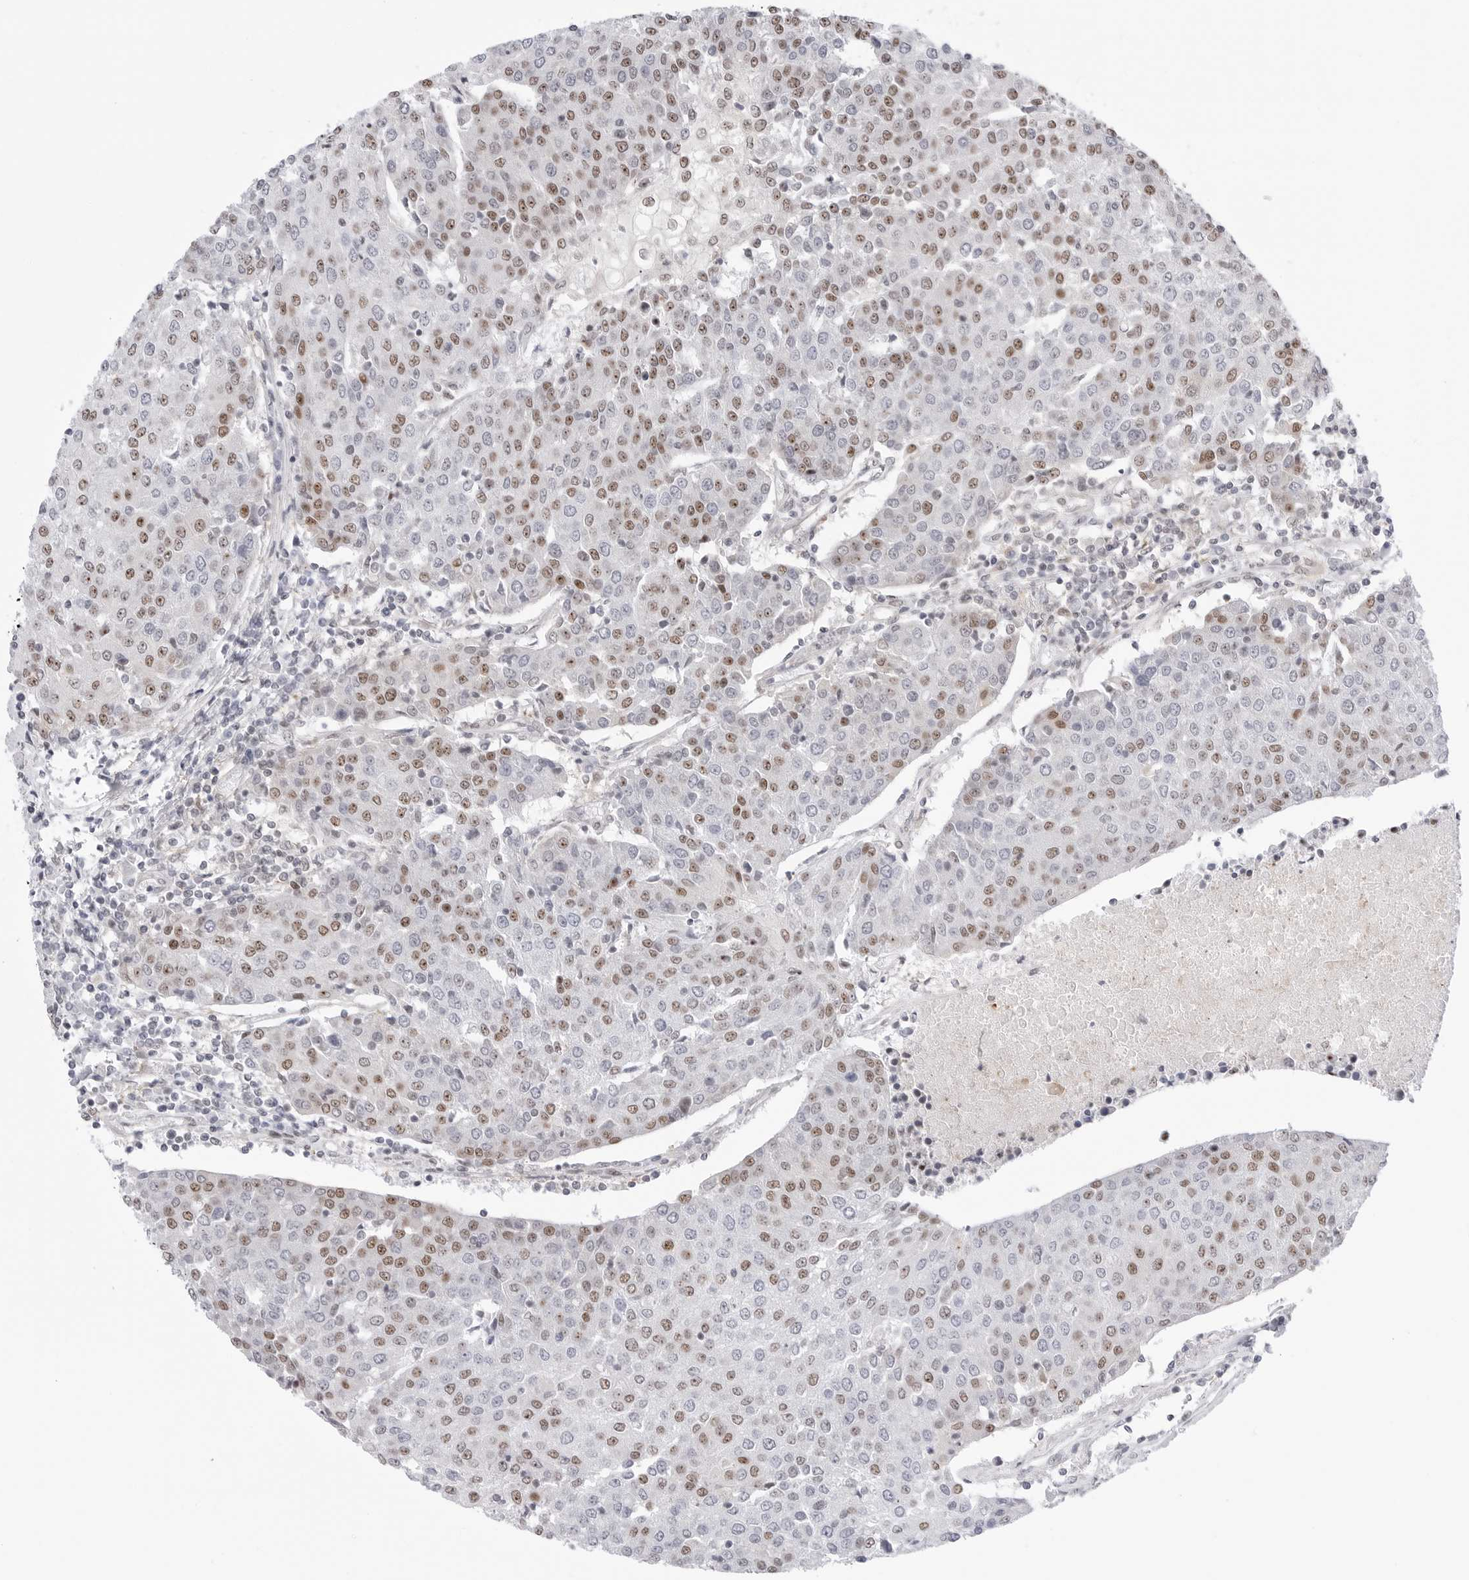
{"staining": {"intensity": "moderate", "quantity": "25%-75%", "location": "nuclear"}, "tissue": "urothelial cancer", "cell_type": "Tumor cells", "image_type": "cancer", "snomed": [{"axis": "morphology", "description": "Urothelial carcinoma, High grade"}, {"axis": "topography", "description": "Urinary bladder"}], "caption": "IHC photomicrograph of human urothelial cancer stained for a protein (brown), which displays medium levels of moderate nuclear positivity in about 25%-75% of tumor cells.", "gene": "C1orf162", "patient": {"sex": "female", "age": 85}}